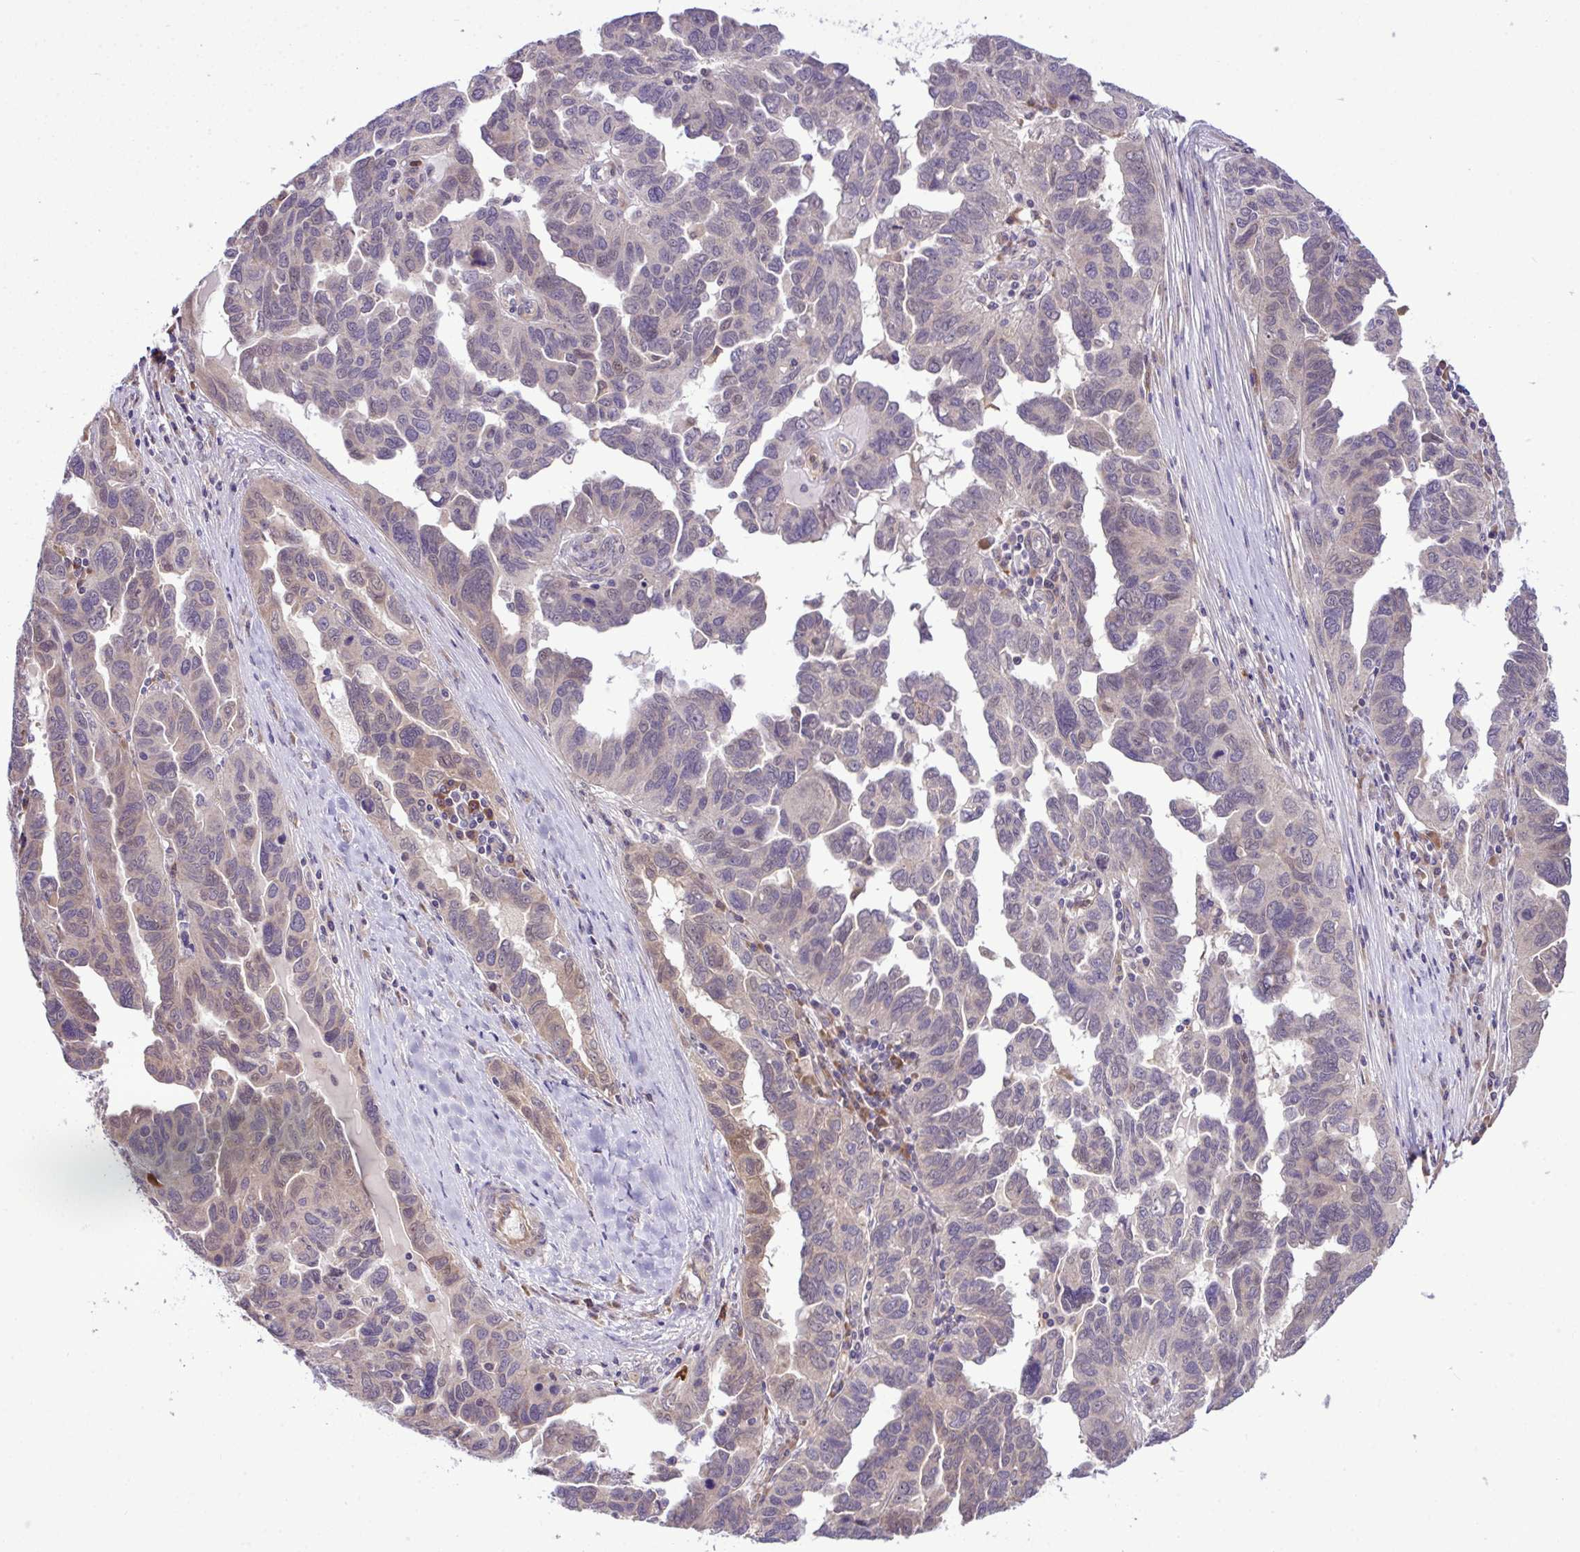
{"staining": {"intensity": "weak", "quantity": "<25%", "location": "cytoplasmic/membranous"}, "tissue": "ovarian cancer", "cell_type": "Tumor cells", "image_type": "cancer", "snomed": [{"axis": "morphology", "description": "Cystadenocarcinoma, serous, NOS"}, {"axis": "topography", "description": "Ovary"}], "caption": "Tumor cells are negative for protein expression in human ovarian cancer. The staining is performed using DAB (3,3'-diaminobenzidine) brown chromogen with nuclei counter-stained in using hematoxylin.", "gene": "CMPK1", "patient": {"sex": "female", "age": 64}}